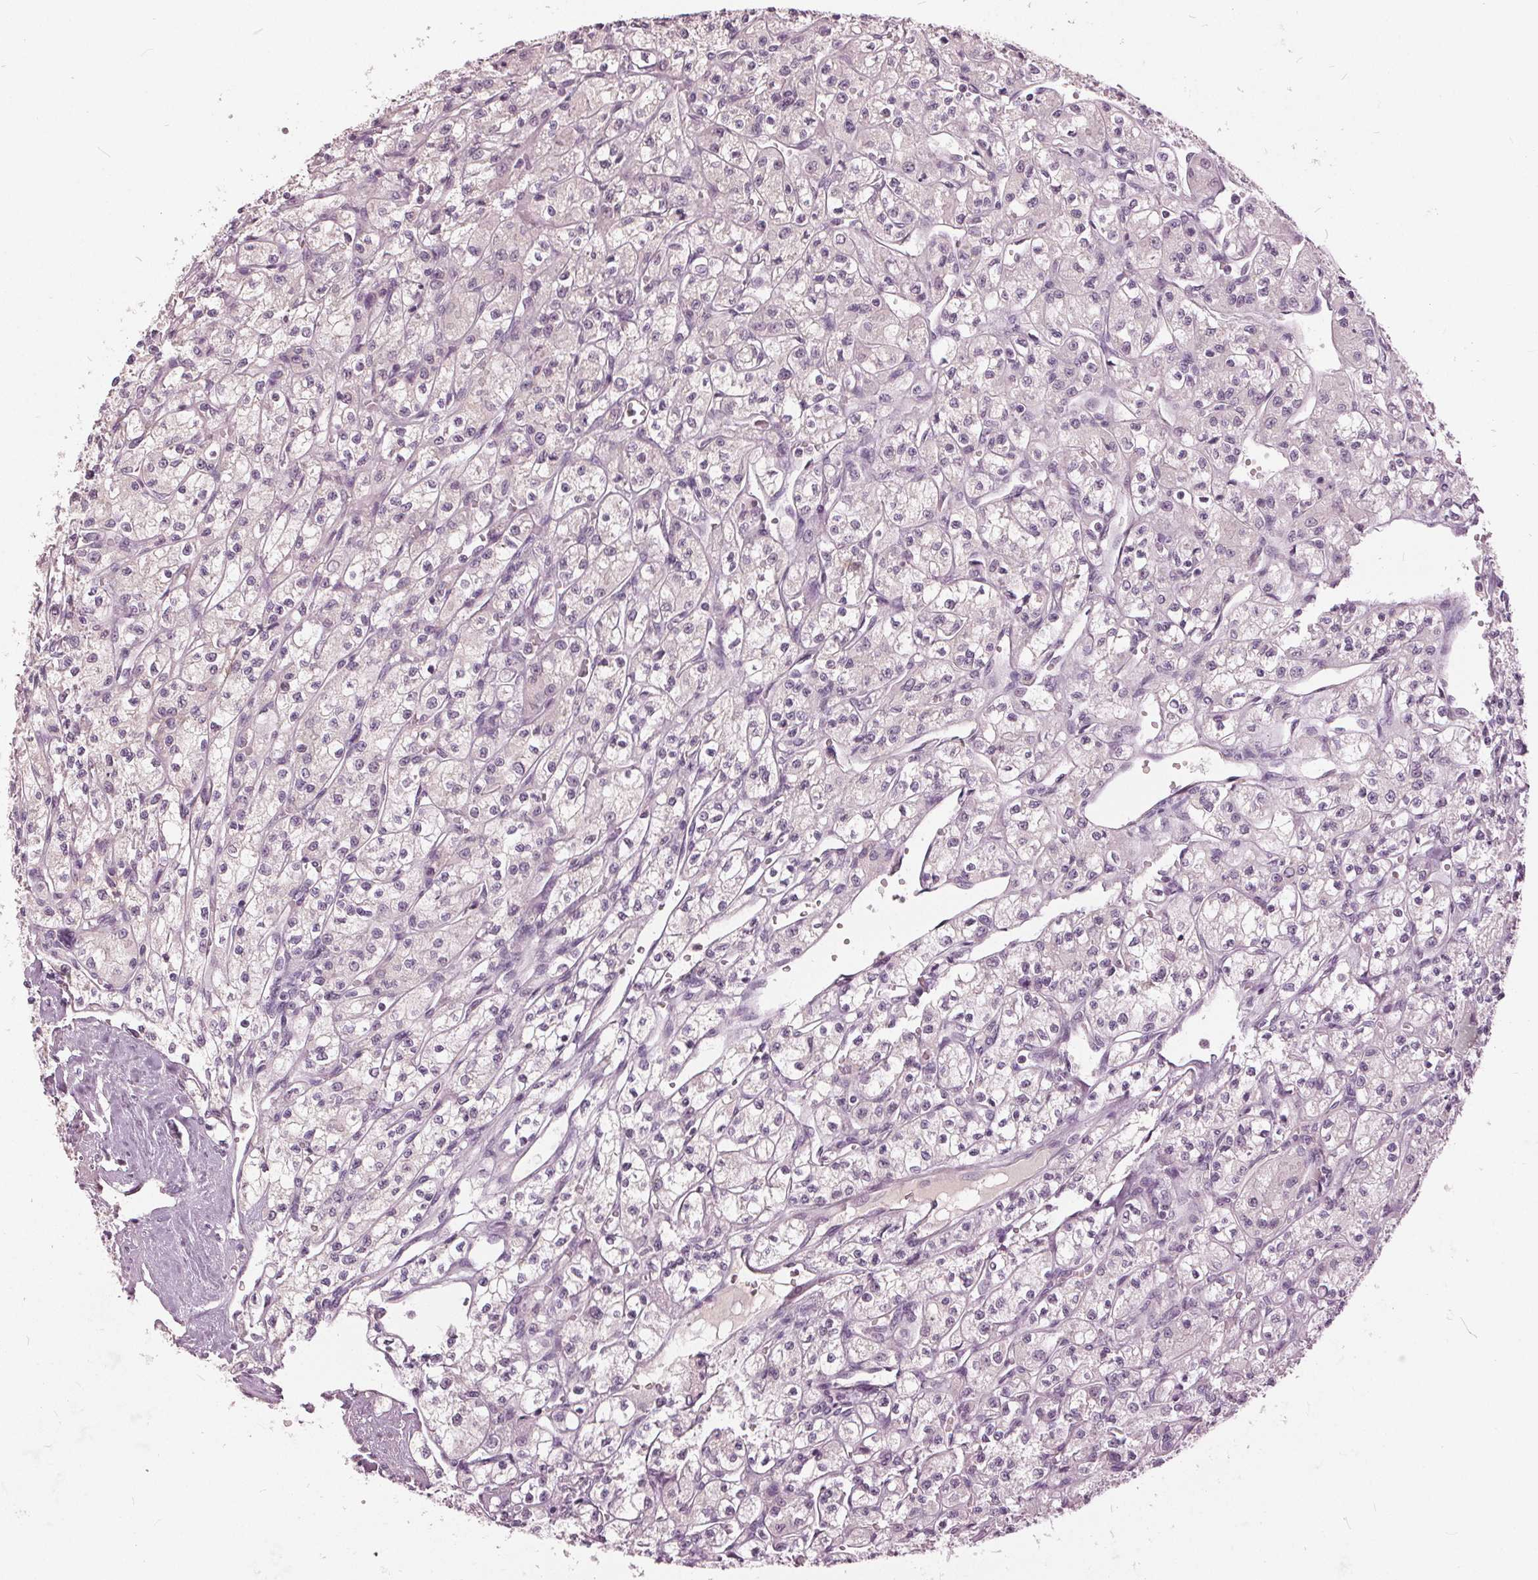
{"staining": {"intensity": "negative", "quantity": "none", "location": "none"}, "tissue": "renal cancer", "cell_type": "Tumor cells", "image_type": "cancer", "snomed": [{"axis": "morphology", "description": "Adenocarcinoma, NOS"}, {"axis": "topography", "description": "Kidney"}], "caption": "The photomicrograph shows no significant staining in tumor cells of renal cancer (adenocarcinoma).", "gene": "KLK13", "patient": {"sex": "female", "age": 70}}